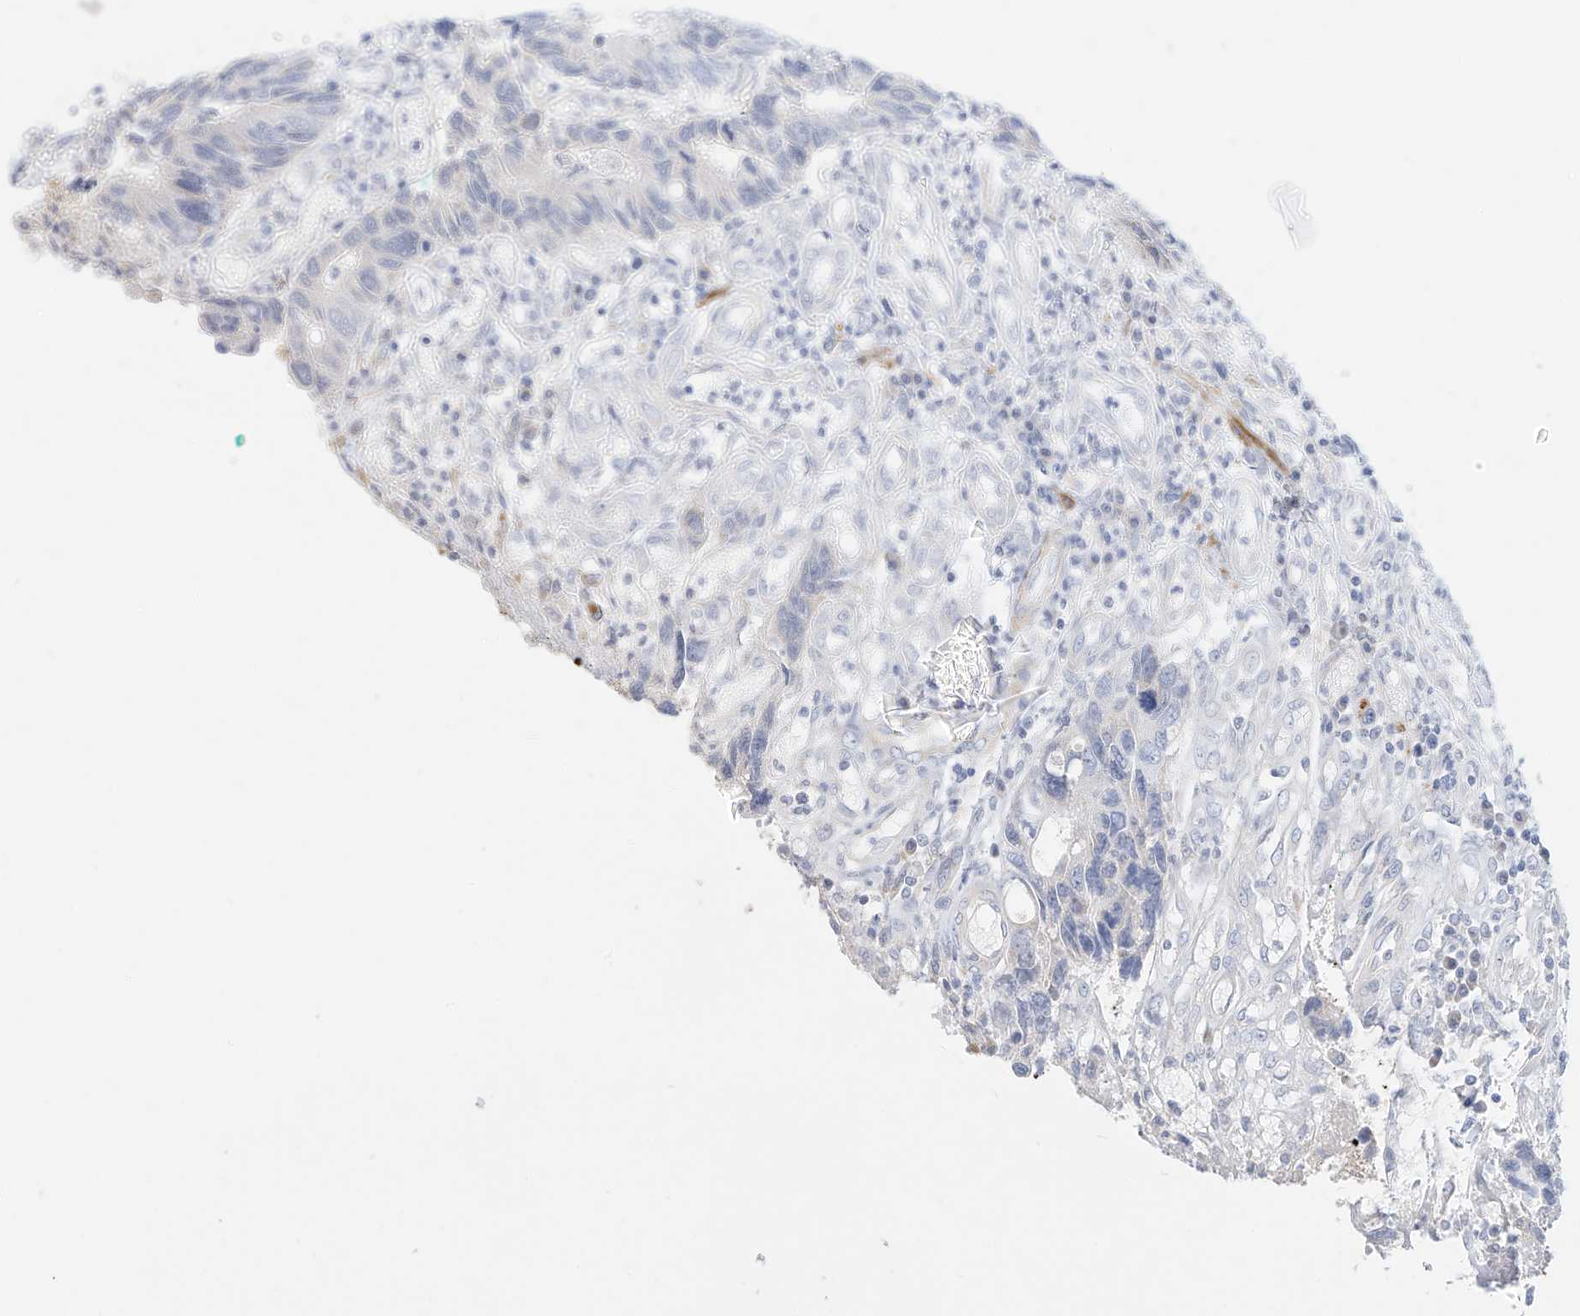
{"staining": {"intensity": "negative", "quantity": "none", "location": "none"}, "tissue": "colorectal cancer", "cell_type": "Tumor cells", "image_type": "cancer", "snomed": [{"axis": "morphology", "description": "Adenocarcinoma, NOS"}, {"axis": "topography", "description": "Rectum"}], "caption": "Tumor cells are negative for brown protein staining in adenocarcinoma (colorectal).", "gene": "ST3GAL5", "patient": {"sex": "male", "age": 84}}